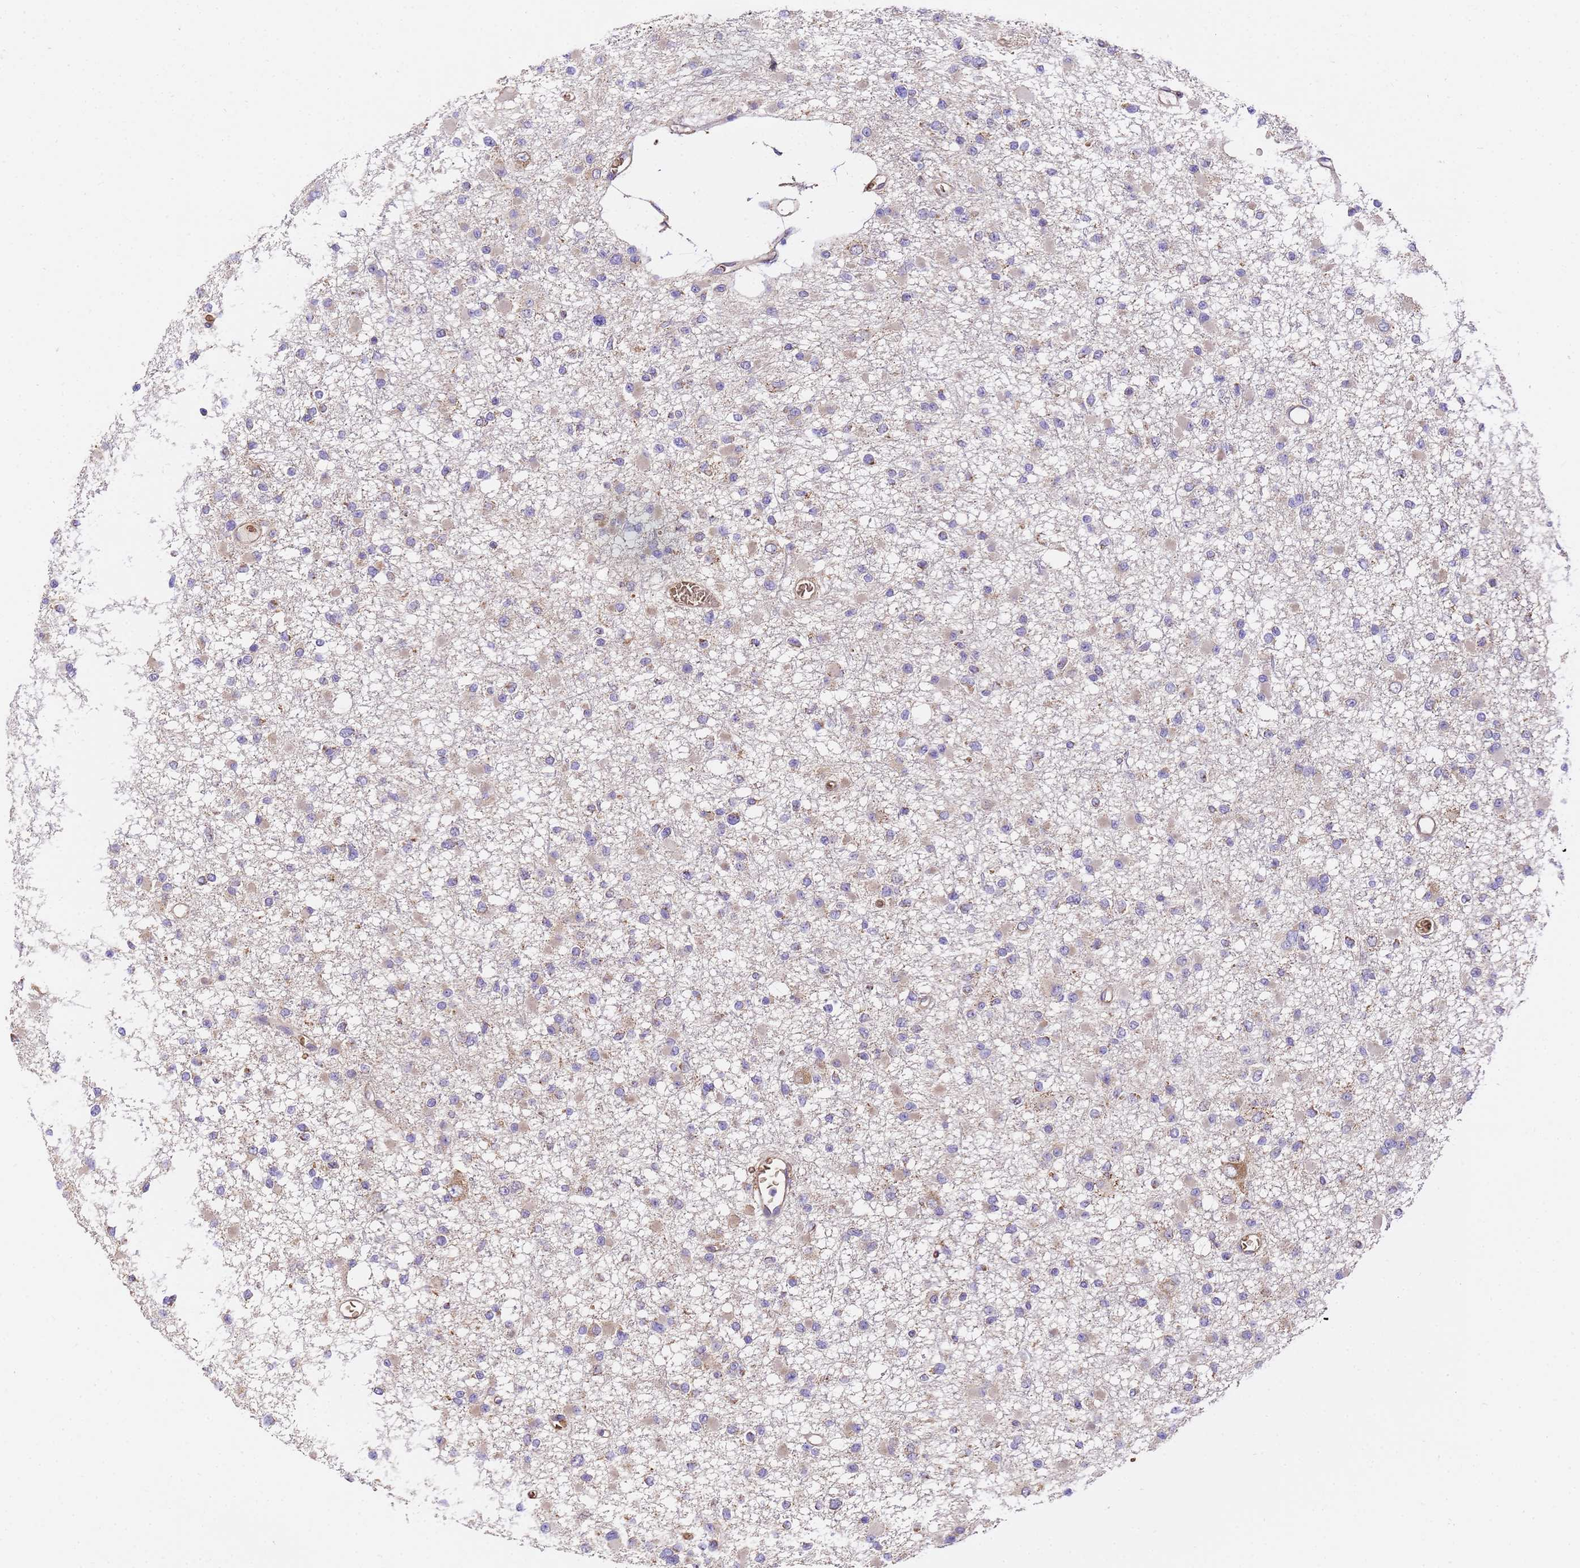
{"staining": {"intensity": "weak", "quantity": "<25%", "location": "cytoplasmic/membranous"}, "tissue": "glioma", "cell_type": "Tumor cells", "image_type": "cancer", "snomed": [{"axis": "morphology", "description": "Glioma, malignant, Low grade"}, {"axis": "topography", "description": "Brain"}], "caption": "This is an immunohistochemistry histopathology image of human glioma. There is no expression in tumor cells.", "gene": "LRRIQ1", "patient": {"sex": "female", "age": 22}}